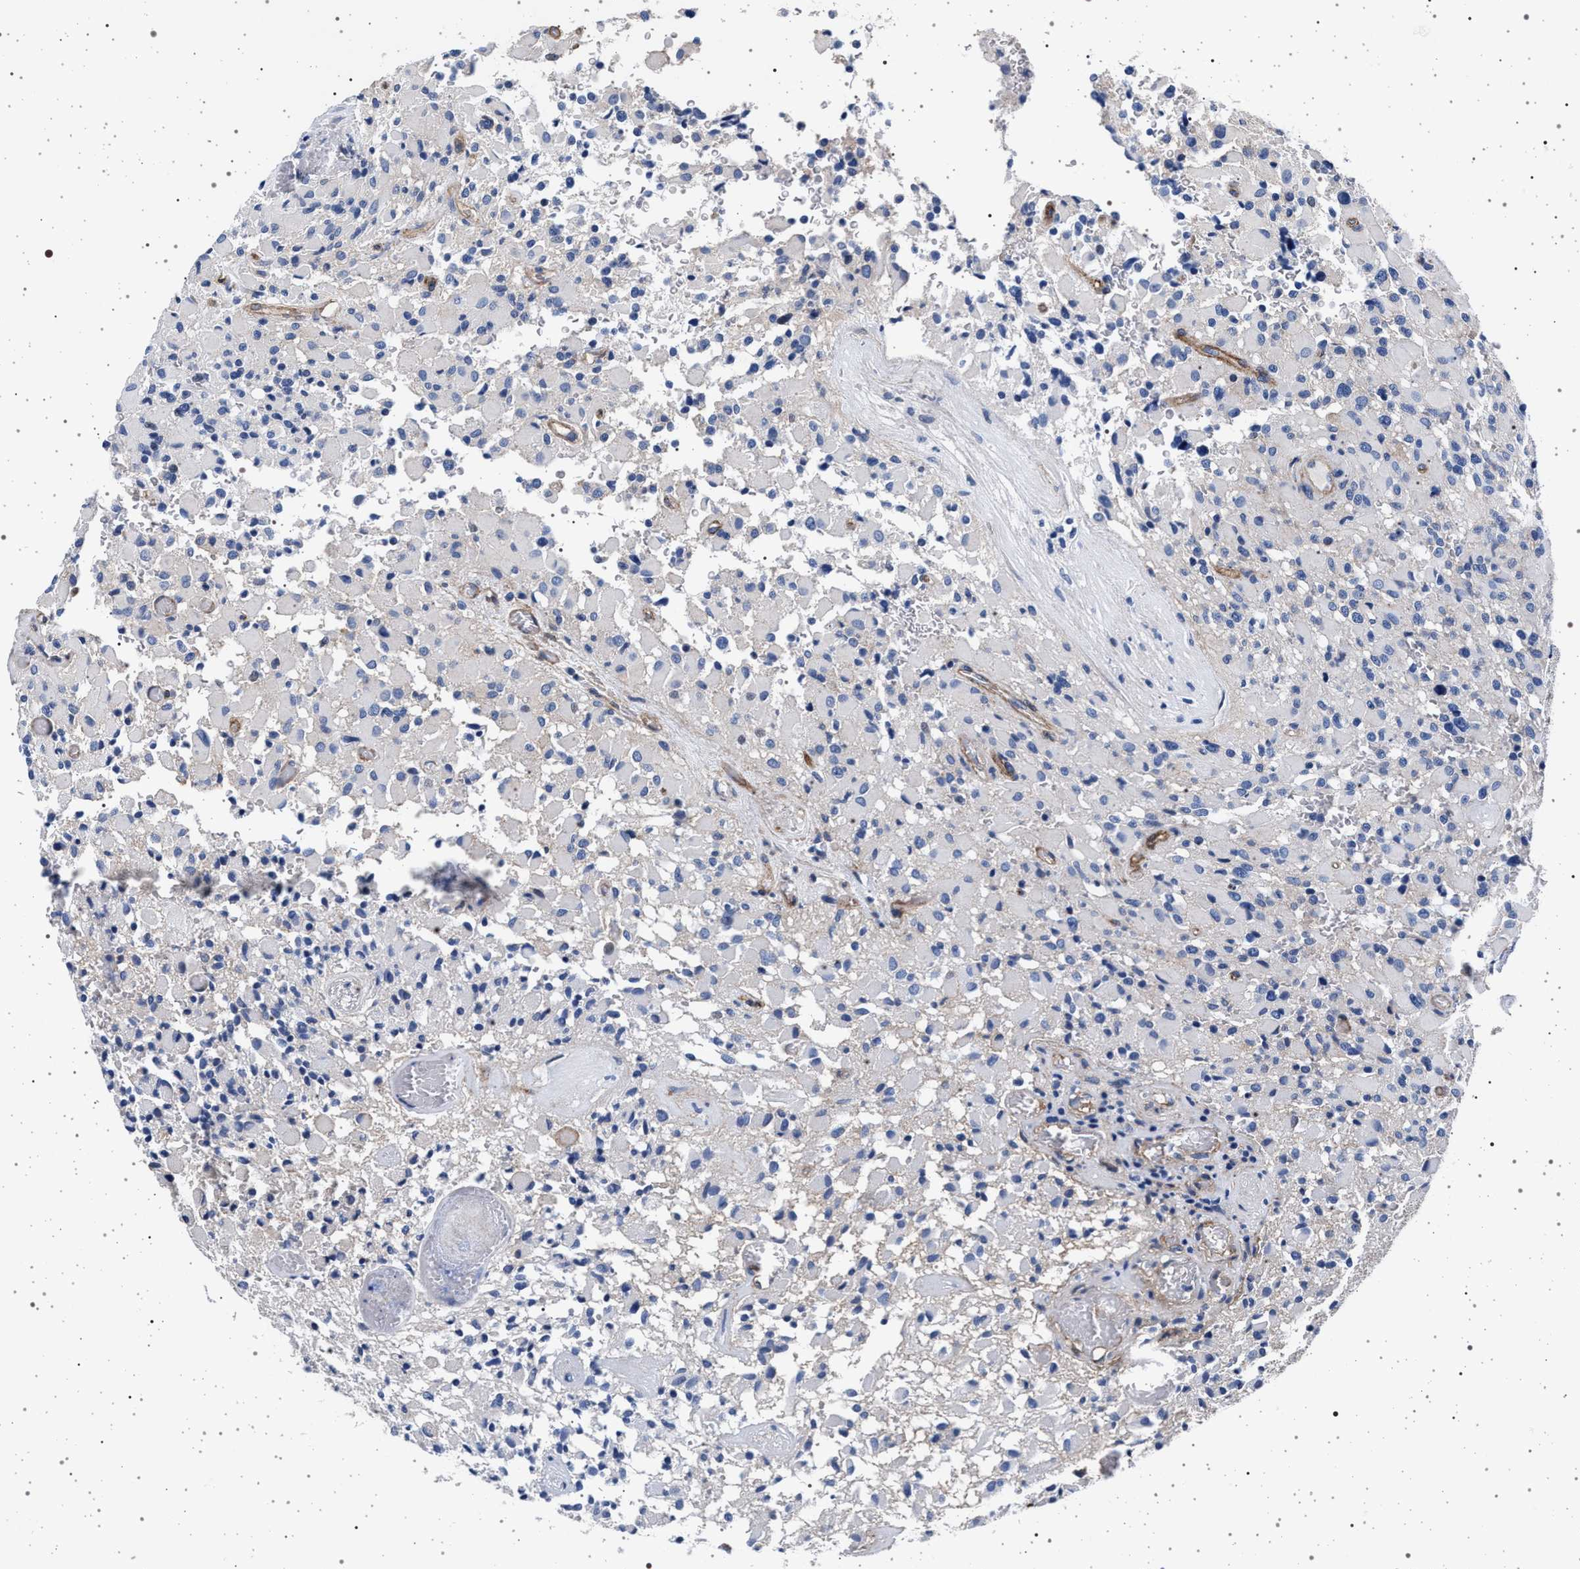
{"staining": {"intensity": "negative", "quantity": "none", "location": "none"}, "tissue": "glioma", "cell_type": "Tumor cells", "image_type": "cancer", "snomed": [{"axis": "morphology", "description": "Glioma, malignant, High grade"}, {"axis": "topography", "description": "Brain"}], "caption": "DAB (3,3'-diaminobenzidine) immunohistochemical staining of human glioma demonstrates no significant positivity in tumor cells.", "gene": "SLC9A1", "patient": {"sex": "male", "age": 71}}